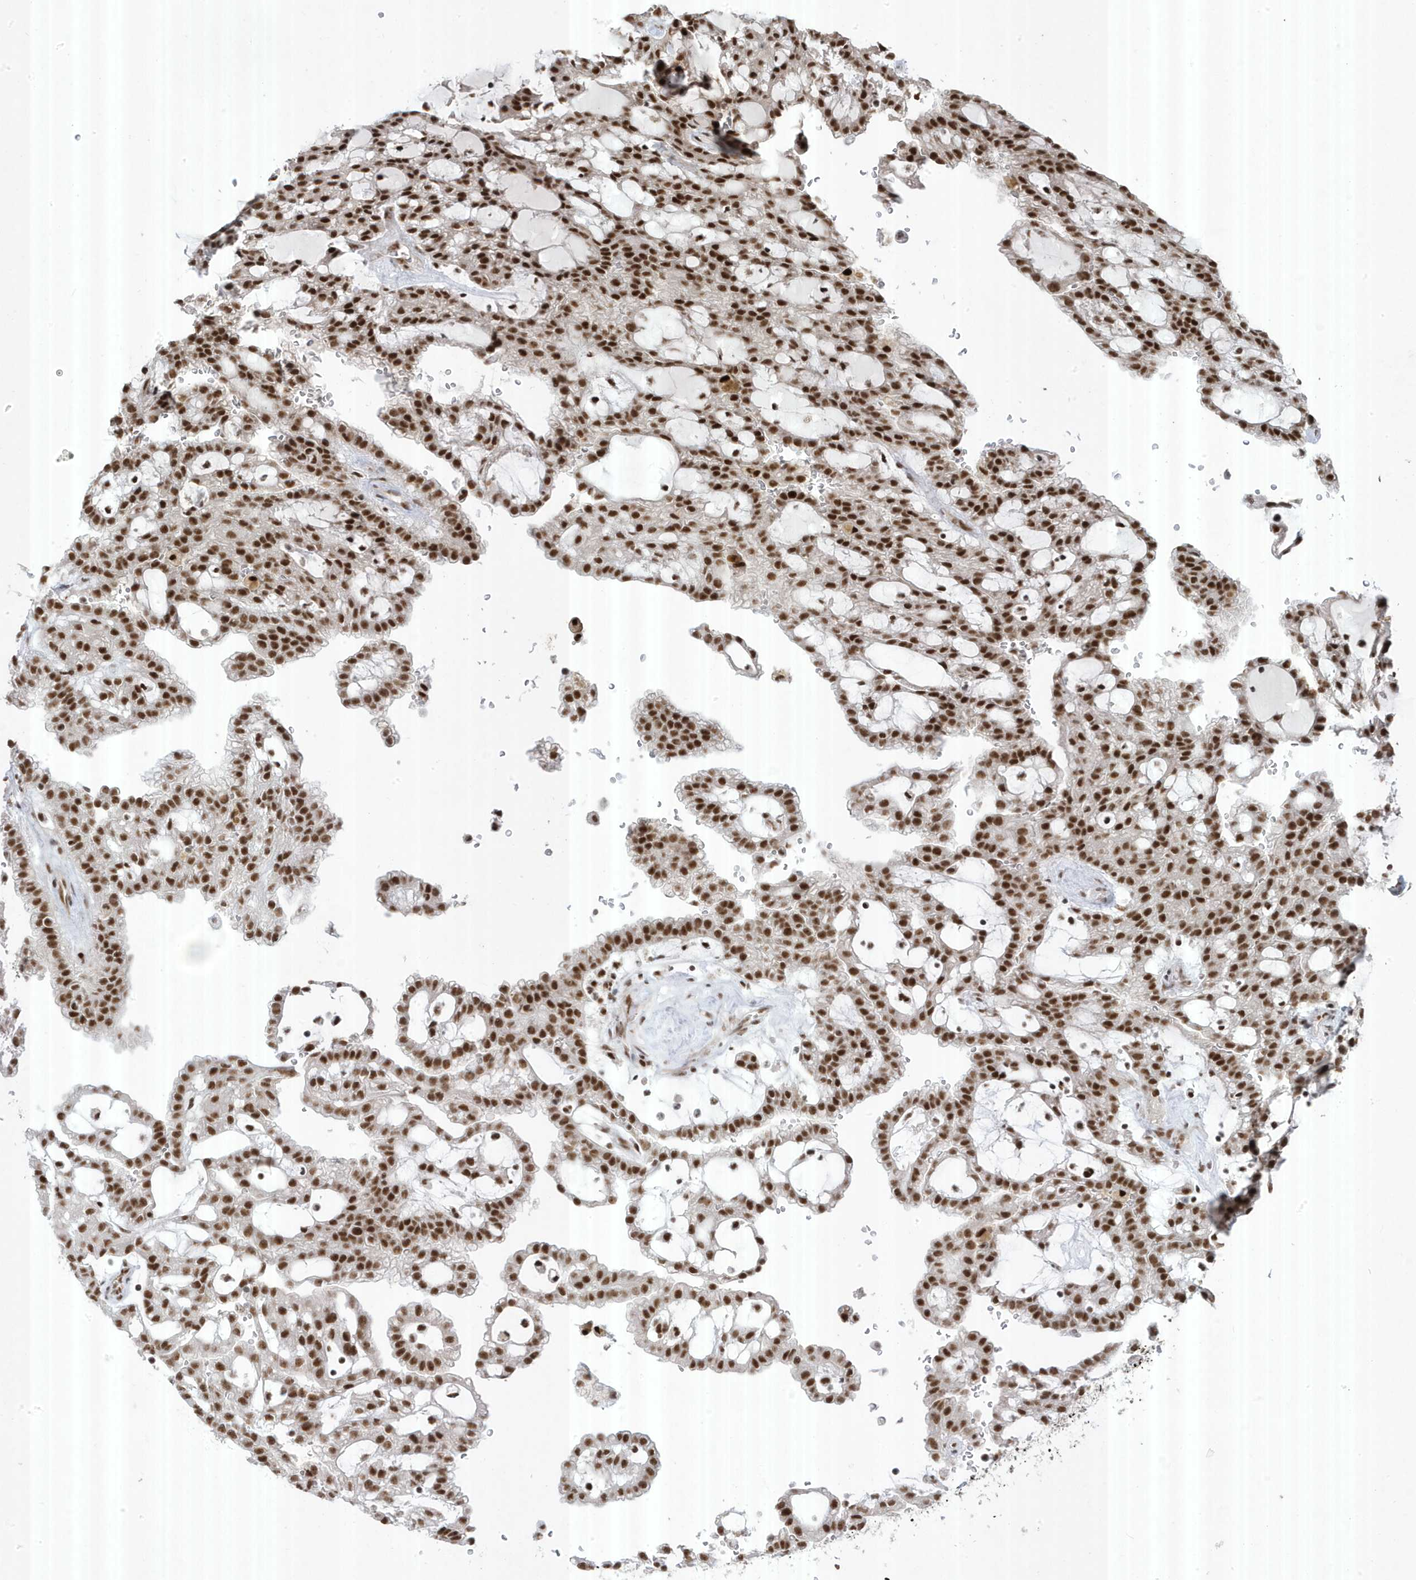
{"staining": {"intensity": "strong", "quantity": ">75%", "location": "nuclear"}, "tissue": "renal cancer", "cell_type": "Tumor cells", "image_type": "cancer", "snomed": [{"axis": "morphology", "description": "Adenocarcinoma, NOS"}, {"axis": "topography", "description": "Kidney"}], "caption": "Immunohistochemical staining of human renal cancer (adenocarcinoma) demonstrates high levels of strong nuclear staining in about >75% of tumor cells.", "gene": "MTREX", "patient": {"sex": "male", "age": 63}}